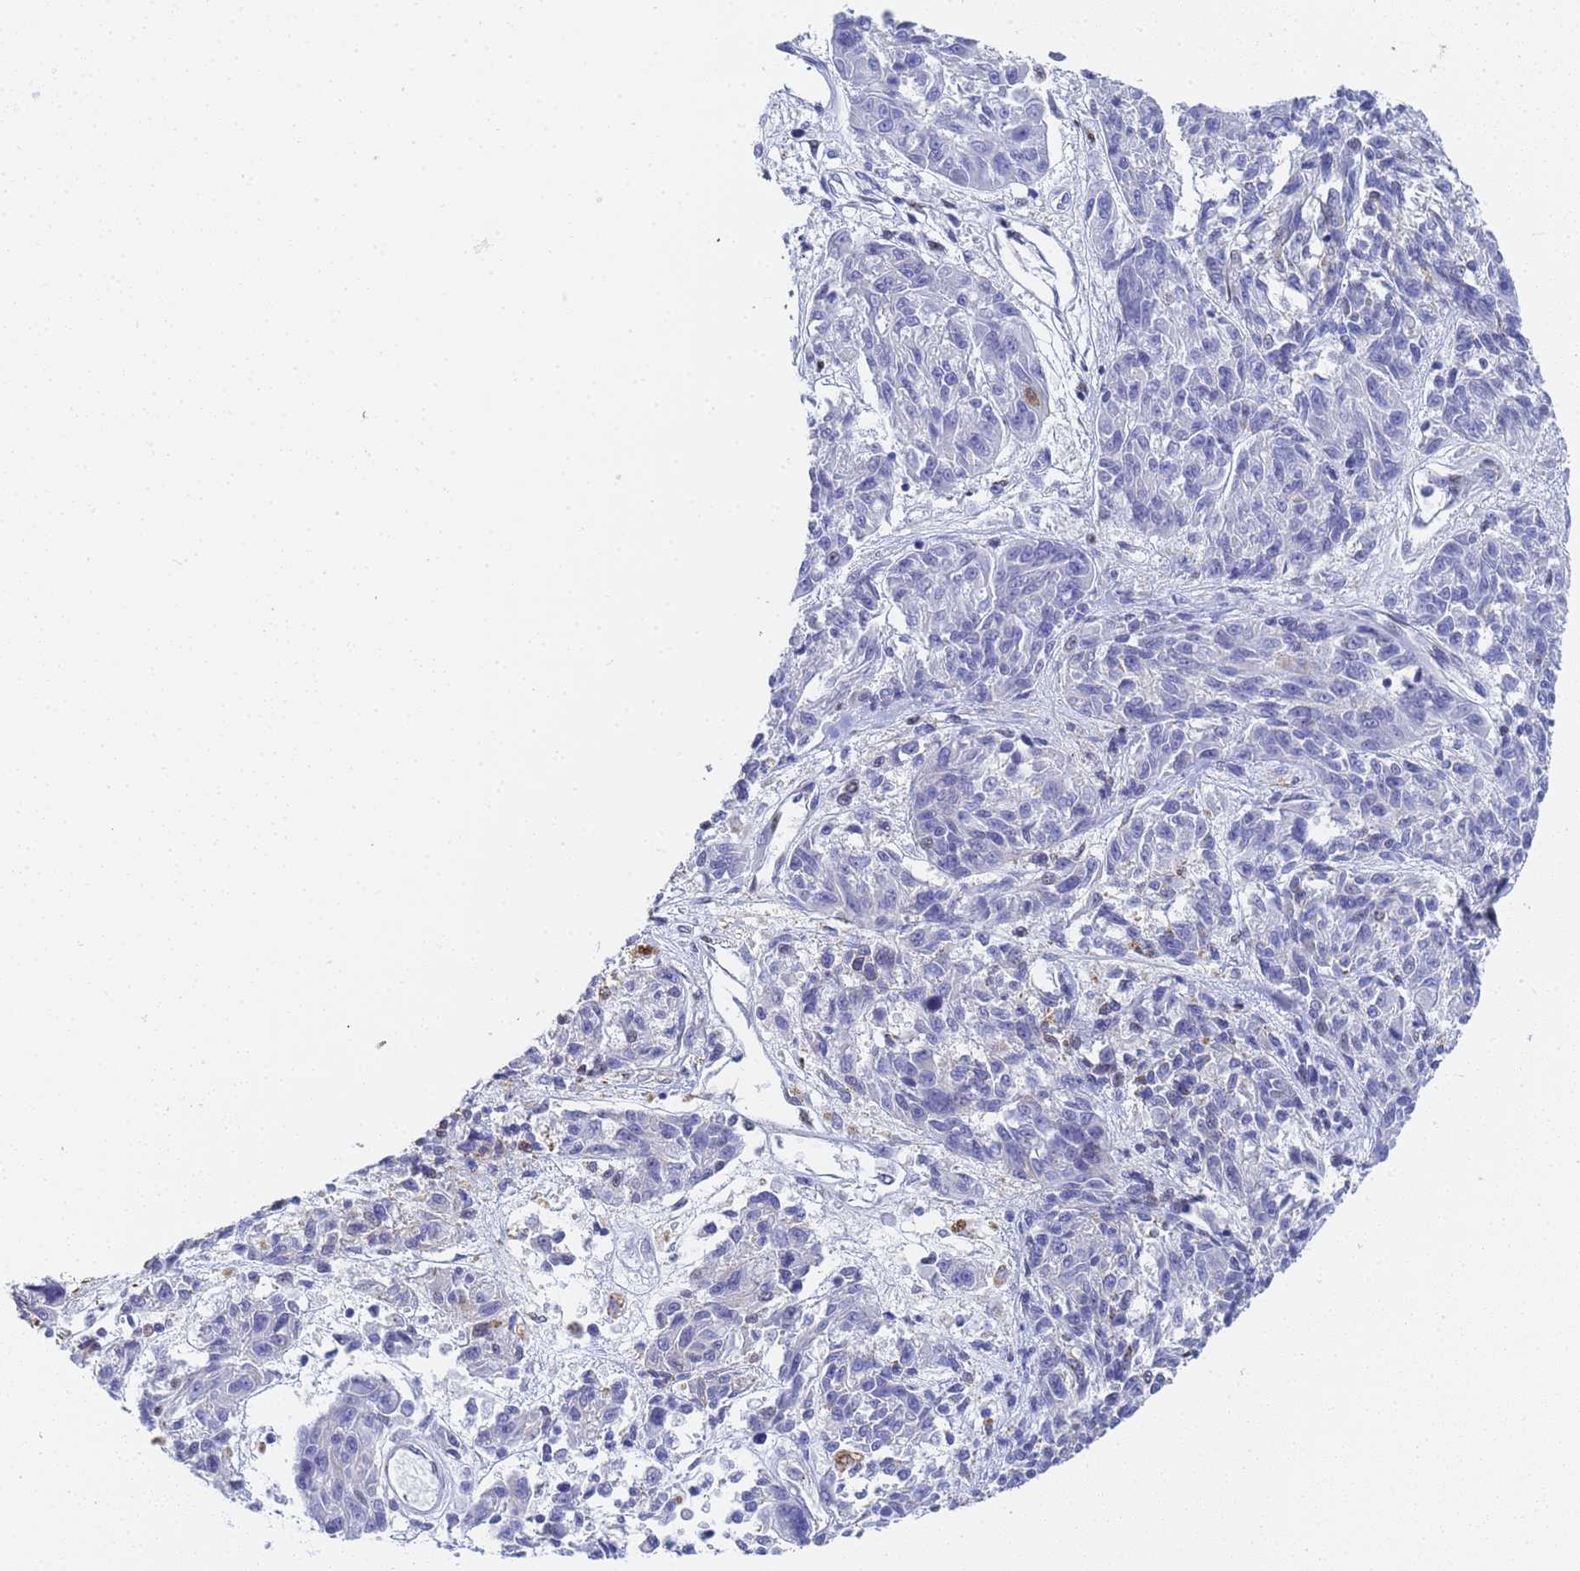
{"staining": {"intensity": "negative", "quantity": "none", "location": "none"}, "tissue": "melanoma", "cell_type": "Tumor cells", "image_type": "cancer", "snomed": [{"axis": "morphology", "description": "Malignant melanoma, NOS"}, {"axis": "topography", "description": "Skin"}], "caption": "The immunohistochemistry photomicrograph has no significant staining in tumor cells of melanoma tissue.", "gene": "PRRT4", "patient": {"sex": "male", "age": 53}}